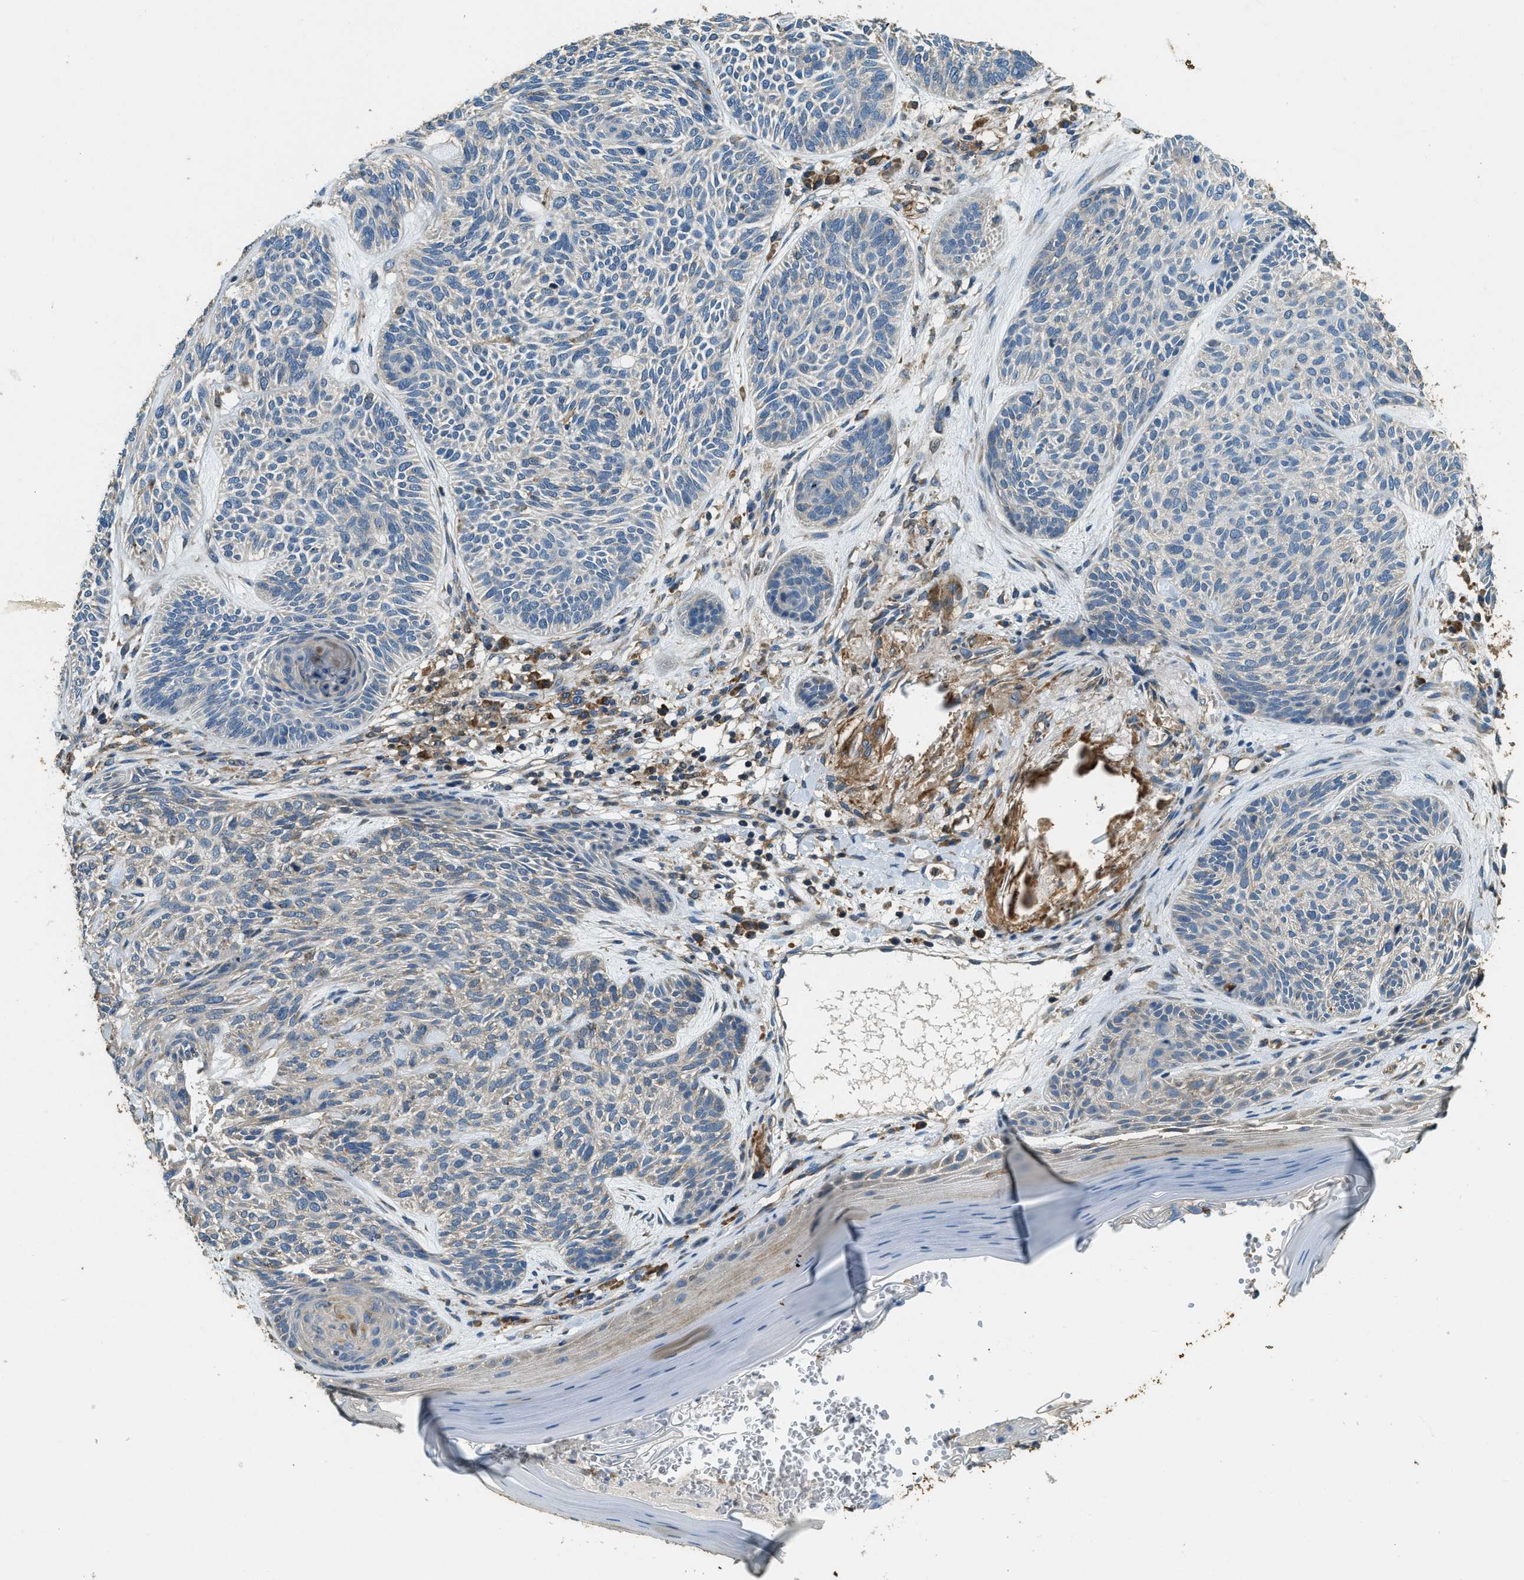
{"staining": {"intensity": "weak", "quantity": "<25%", "location": "cytoplasmic/membranous"}, "tissue": "skin cancer", "cell_type": "Tumor cells", "image_type": "cancer", "snomed": [{"axis": "morphology", "description": "Basal cell carcinoma"}, {"axis": "topography", "description": "Skin"}], "caption": "The photomicrograph demonstrates no staining of tumor cells in skin cancer.", "gene": "ERGIC1", "patient": {"sex": "male", "age": 55}}